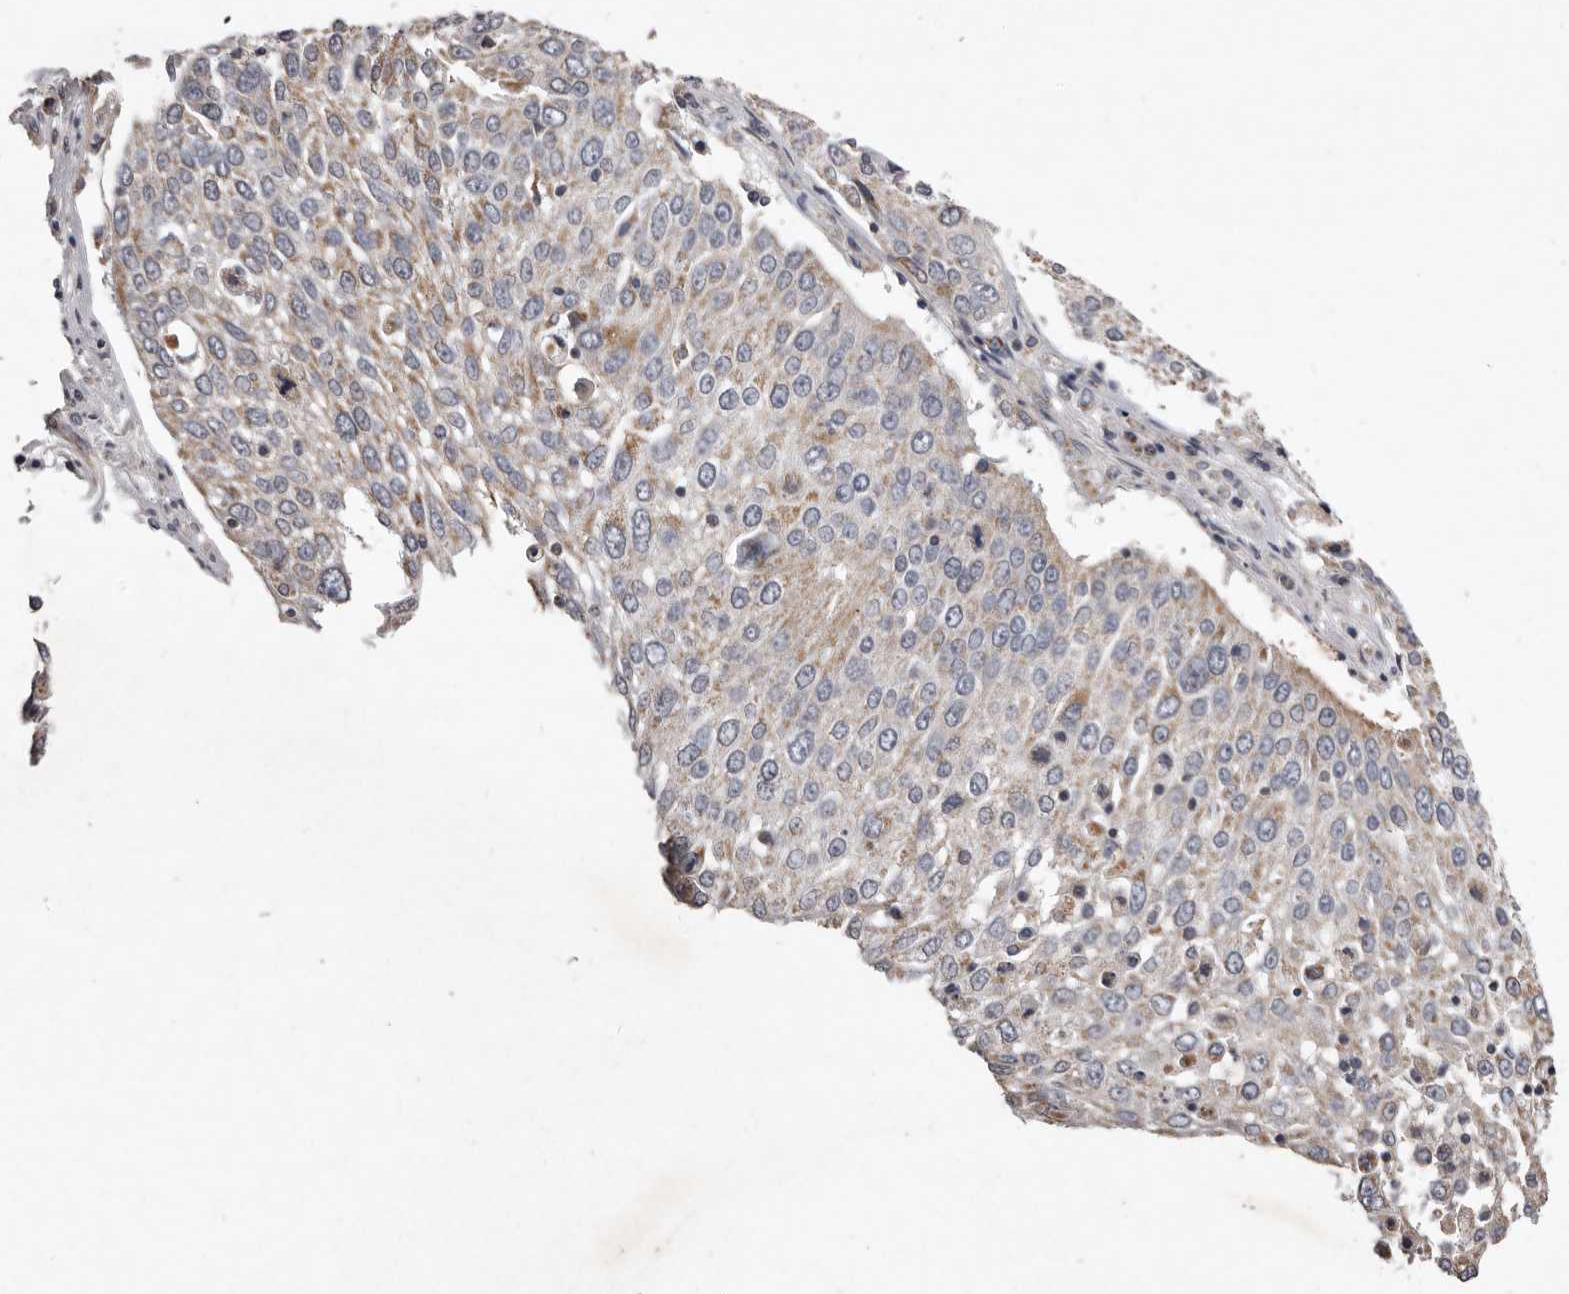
{"staining": {"intensity": "weak", "quantity": "<25%", "location": "cytoplasmic/membranous"}, "tissue": "lung cancer", "cell_type": "Tumor cells", "image_type": "cancer", "snomed": [{"axis": "morphology", "description": "Squamous cell carcinoma, NOS"}, {"axis": "topography", "description": "Lung"}], "caption": "Tumor cells are negative for brown protein staining in squamous cell carcinoma (lung).", "gene": "CXCL14", "patient": {"sex": "male", "age": 65}}